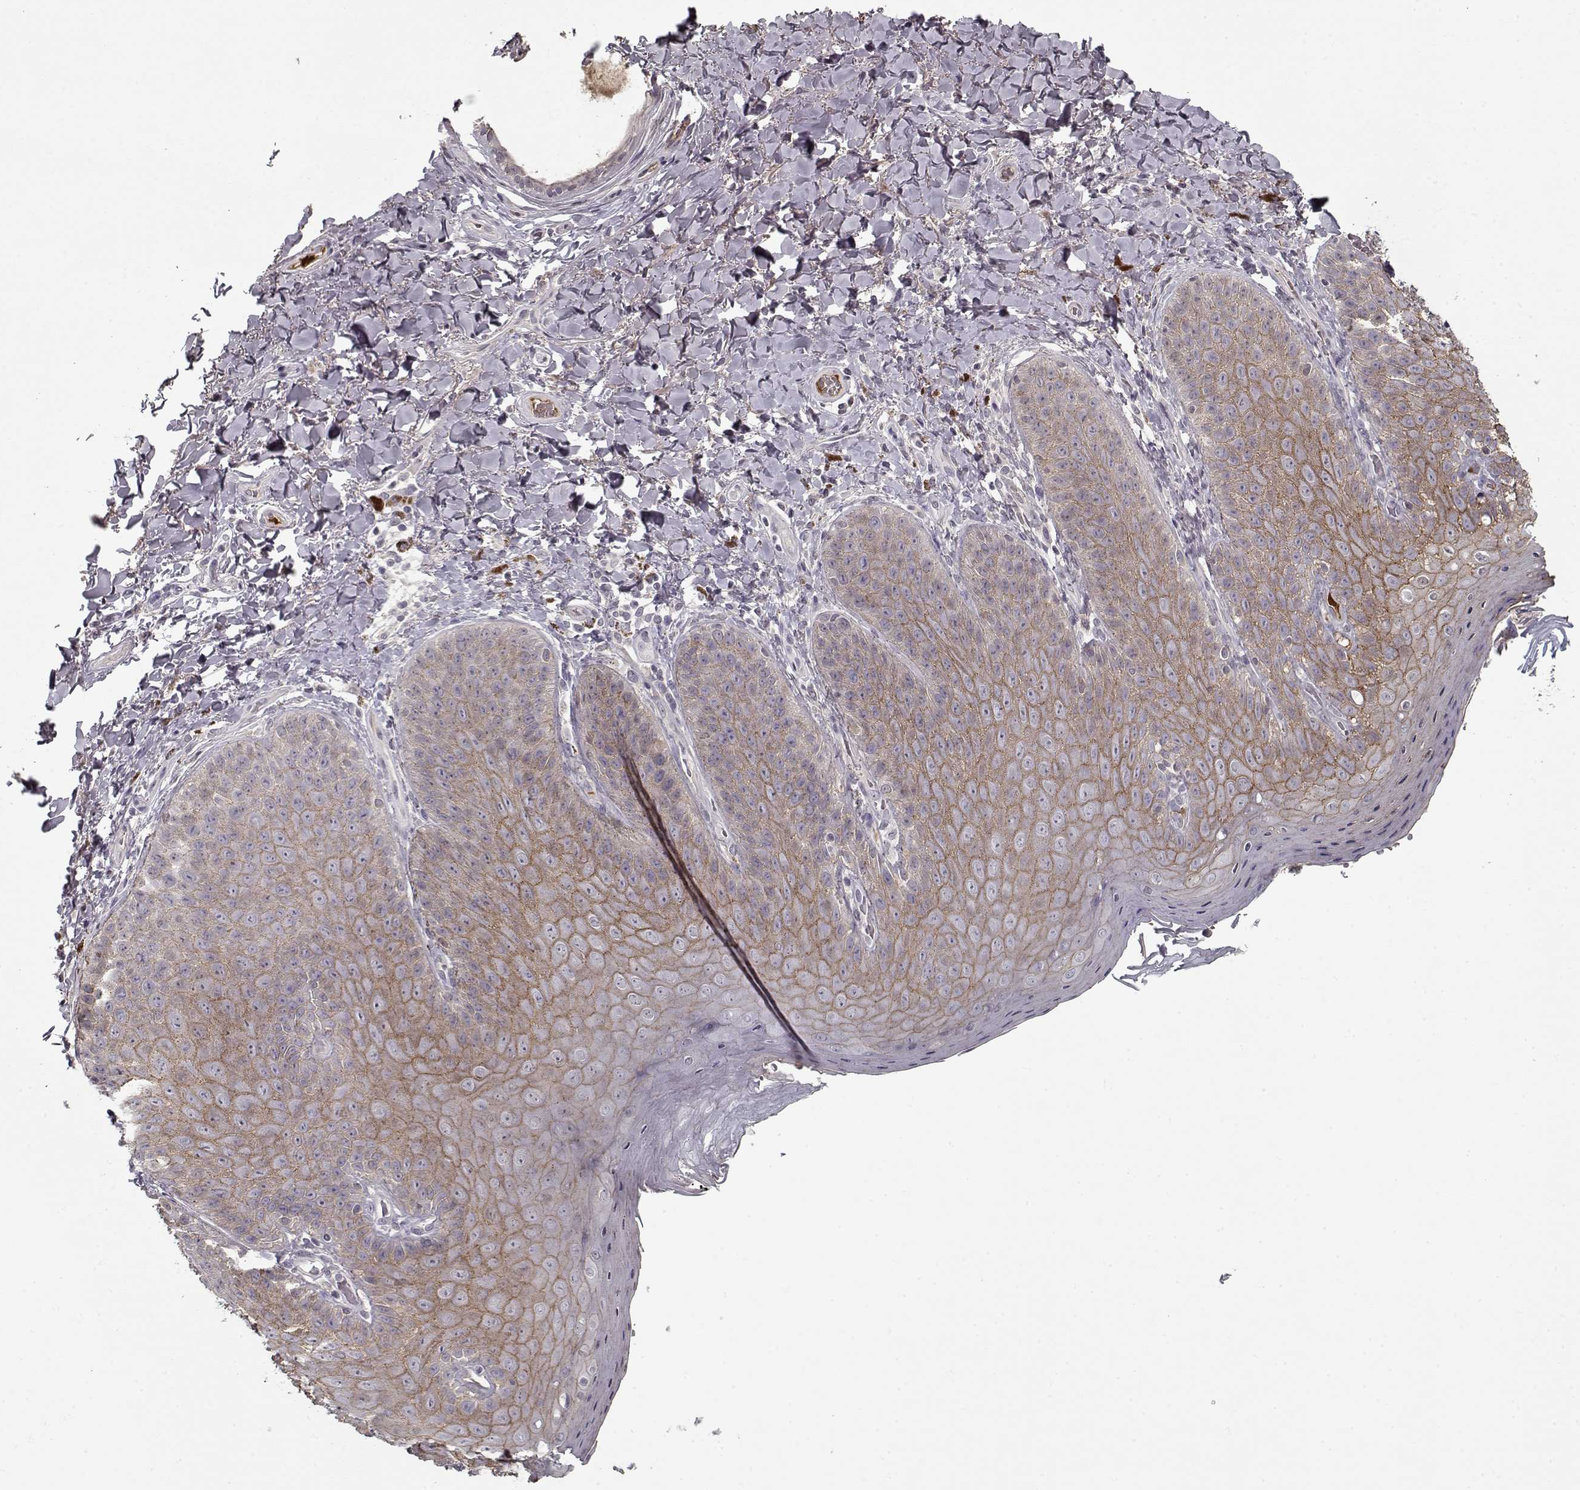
{"staining": {"intensity": "weak", "quantity": "25%-75%", "location": "cytoplasmic/membranous"}, "tissue": "skin", "cell_type": "Epidermal cells", "image_type": "normal", "snomed": [{"axis": "morphology", "description": "Normal tissue, NOS"}, {"axis": "topography", "description": "Anal"}], "caption": "Immunohistochemistry image of benign skin: human skin stained using immunohistochemistry (IHC) reveals low levels of weak protein expression localized specifically in the cytoplasmic/membranous of epidermal cells, appearing as a cytoplasmic/membranous brown color.", "gene": "AFM", "patient": {"sex": "male", "age": 53}}